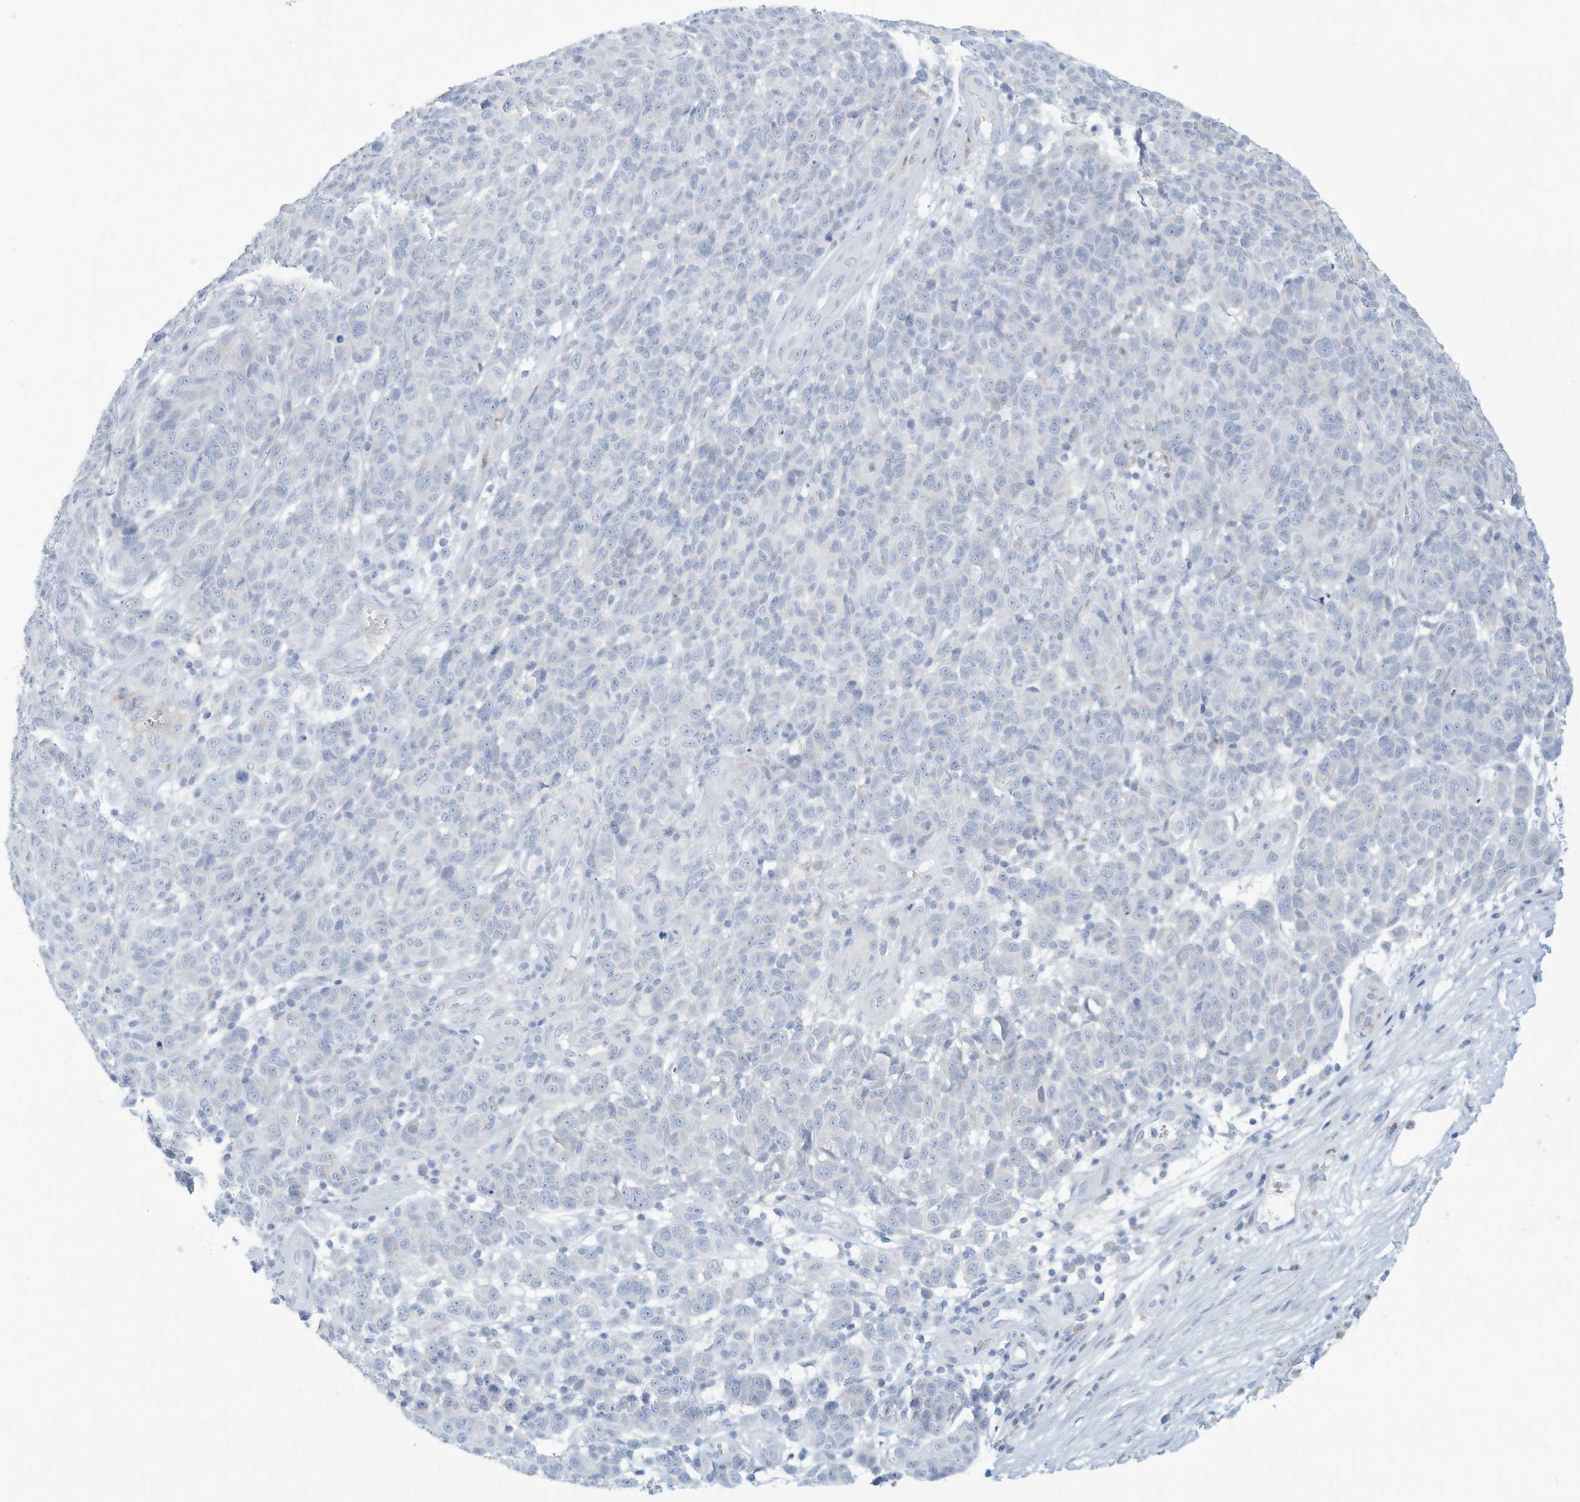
{"staining": {"intensity": "negative", "quantity": "none", "location": "none"}, "tissue": "melanoma", "cell_type": "Tumor cells", "image_type": "cancer", "snomed": [{"axis": "morphology", "description": "Malignant melanoma, NOS"}, {"axis": "topography", "description": "Skin"}], "caption": "DAB (3,3'-diaminobenzidine) immunohistochemical staining of human malignant melanoma shows no significant staining in tumor cells.", "gene": "ERI2", "patient": {"sex": "male", "age": 49}}